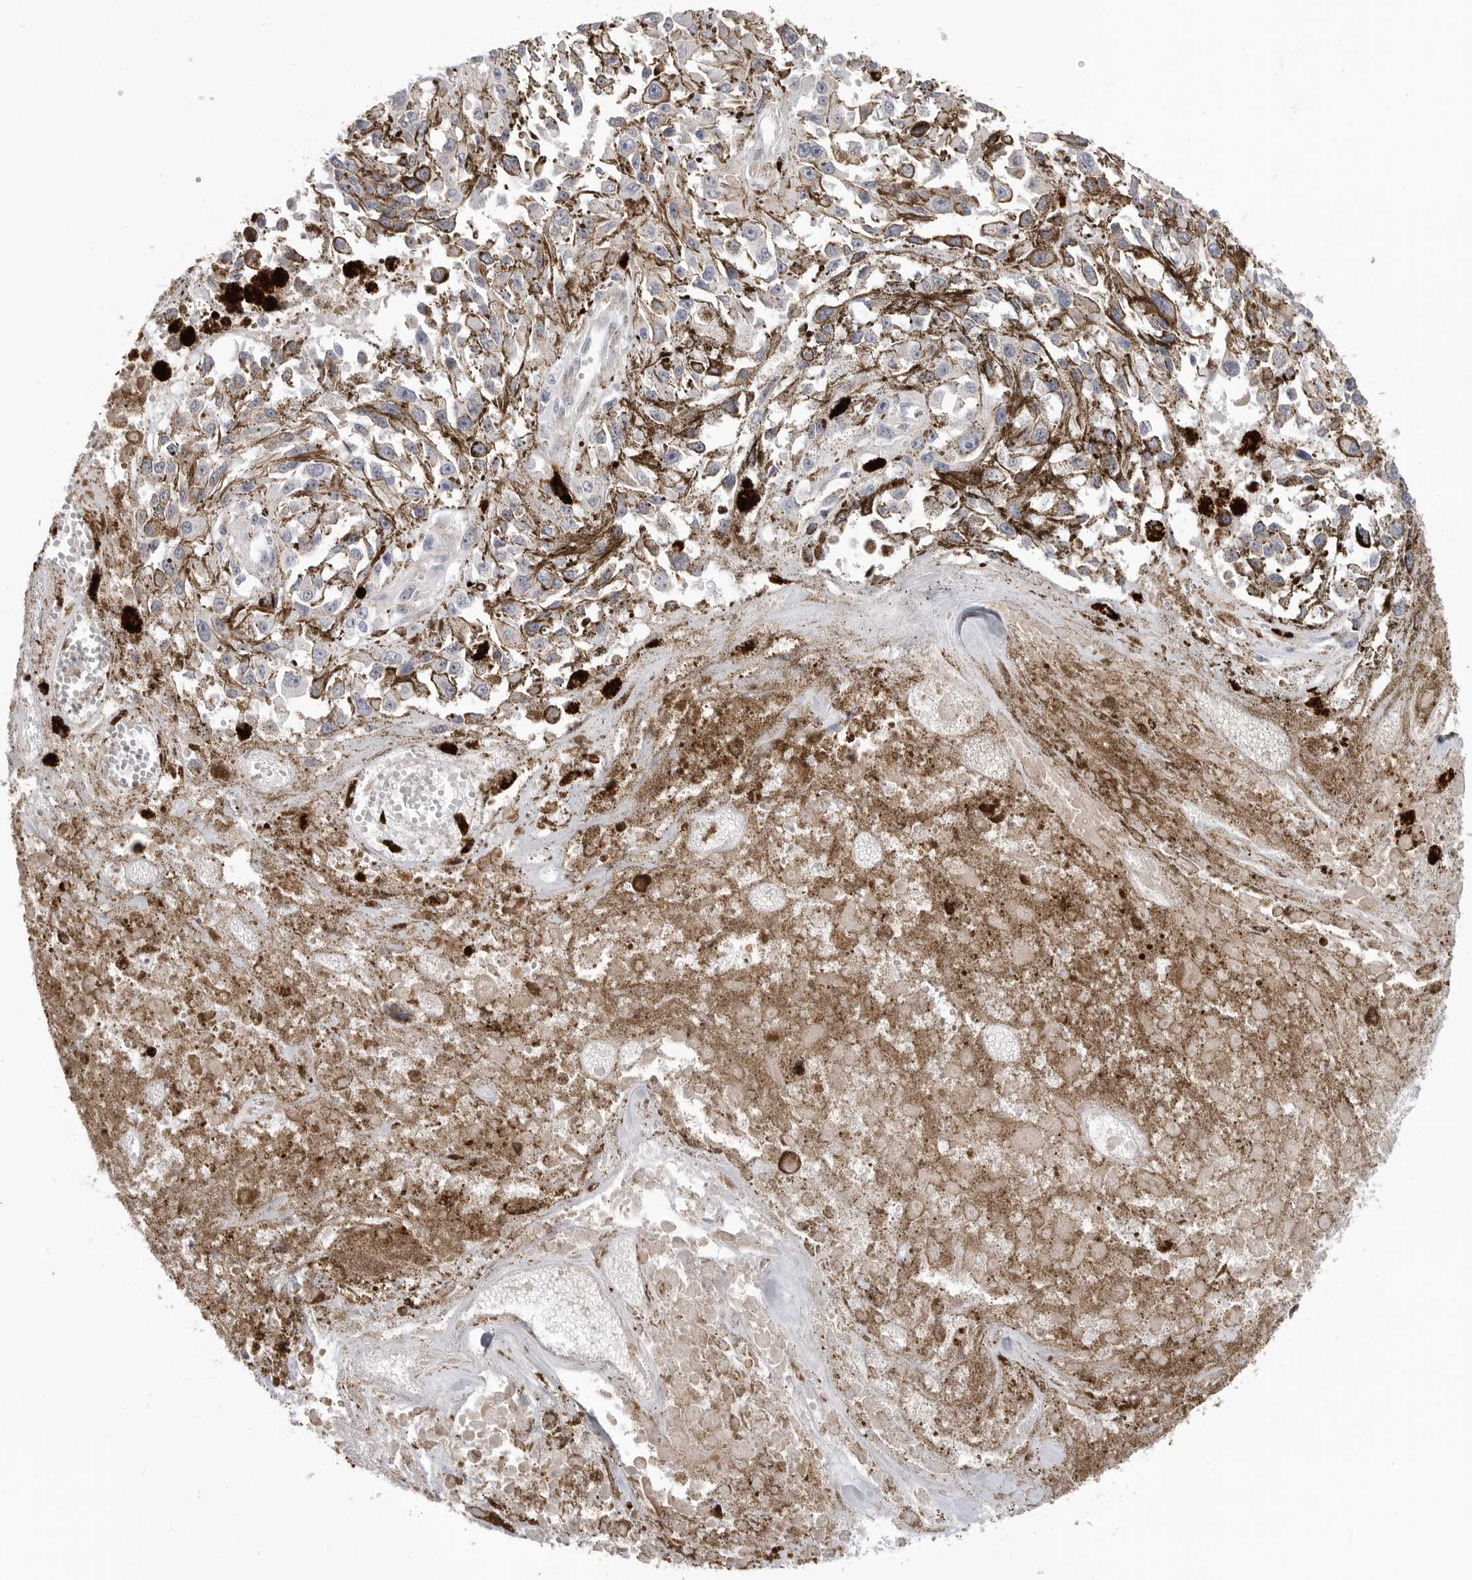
{"staining": {"intensity": "moderate", "quantity": "<25%", "location": "cytoplasmic/membranous"}, "tissue": "melanoma", "cell_type": "Tumor cells", "image_type": "cancer", "snomed": [{"axis": "morphology", "description": "Malignant melanoma, Metastatic site"}, {"axis": "topography", "description": "Lymph node"}], "caption": "Protein expression analysis of malignant melanoma (metastatic site) displays moderate cytoplasmic/membranous positivity in approximately <25% of tumor cells. (brown staining indicates protein expression, while blue staining denotes nuclei).", "gene": "IFI30", "patient": {"sex": "male", "age": 59}}